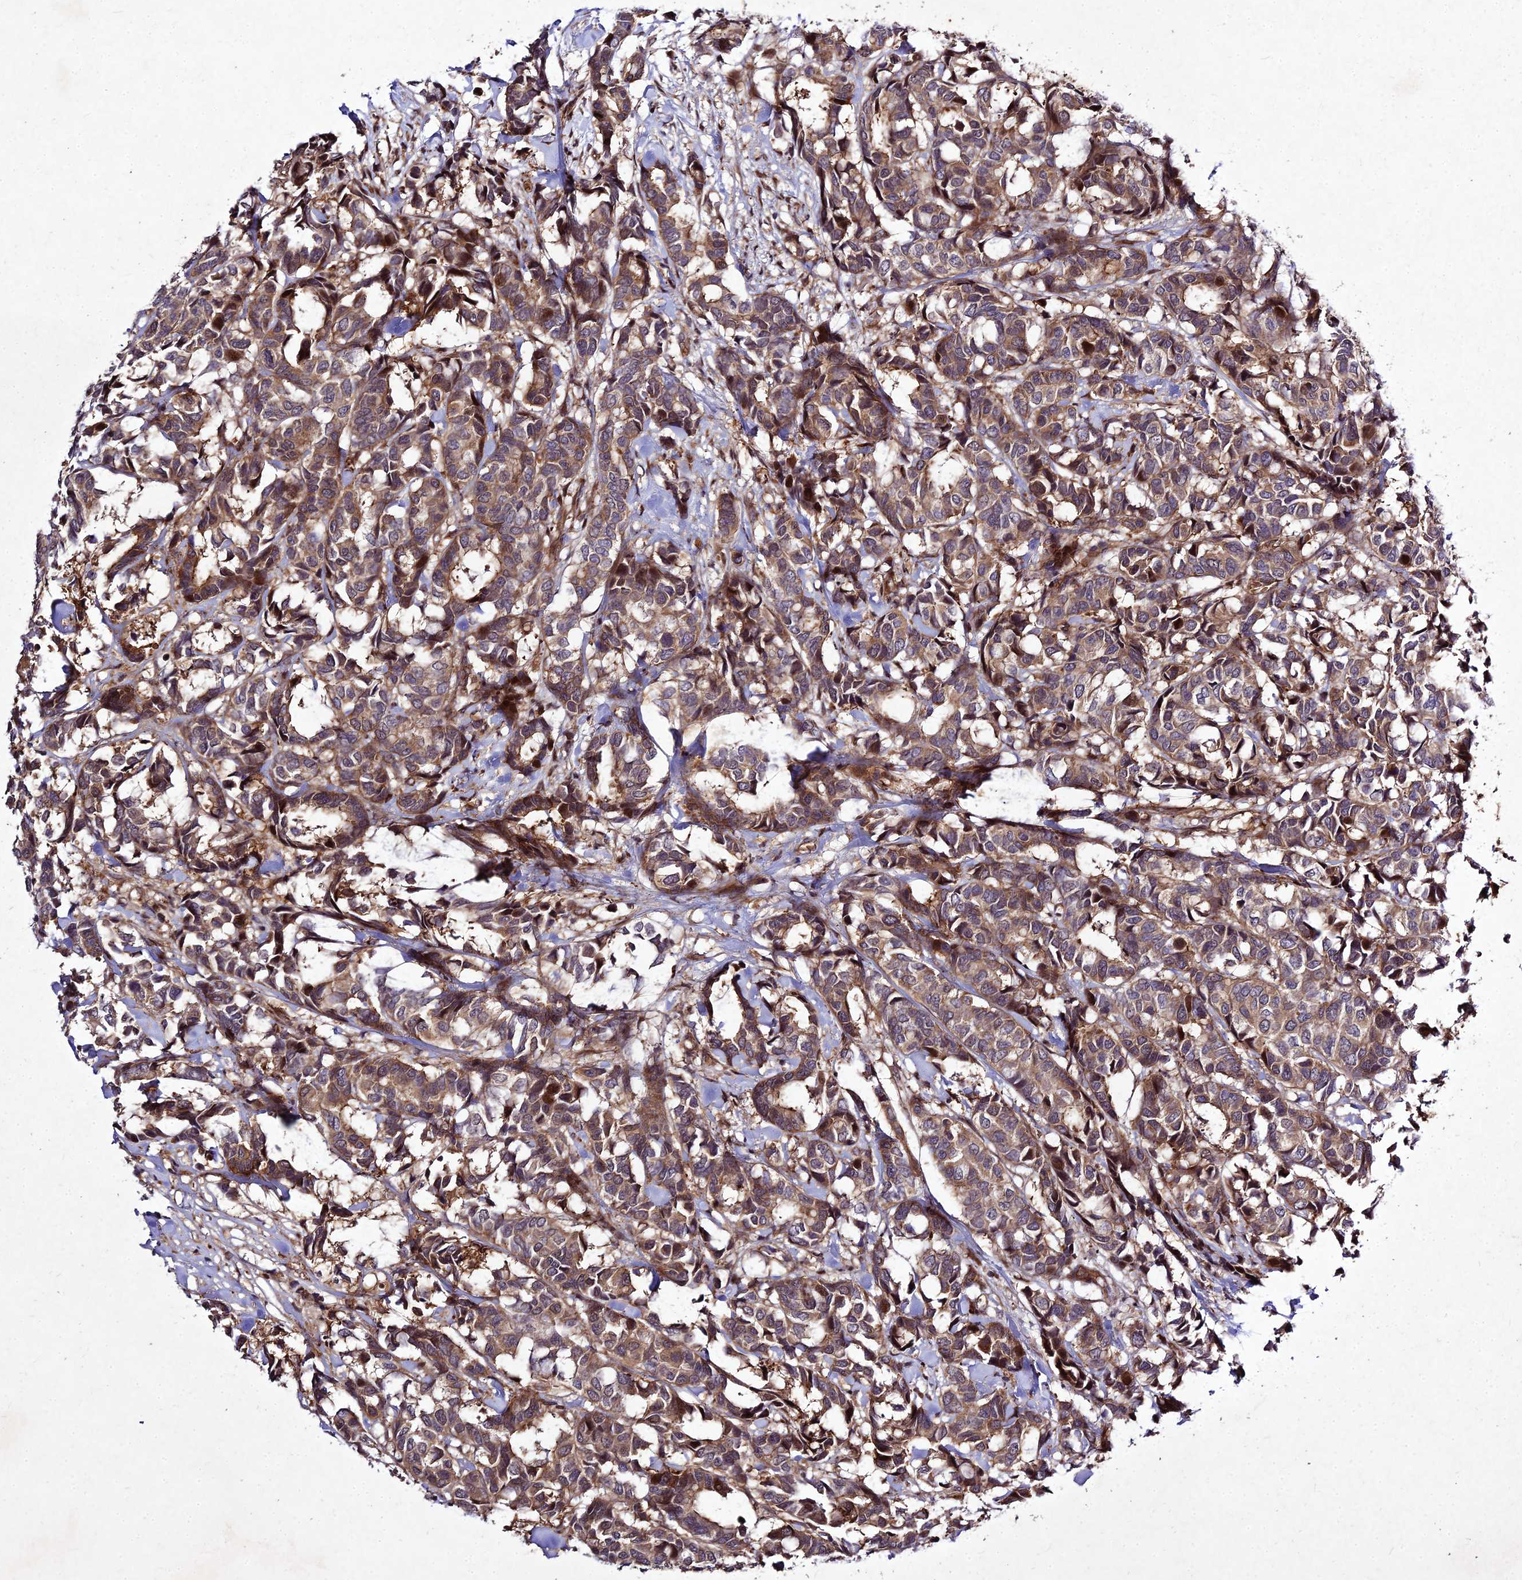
{"staining": {"intensity": "moderate", "quantity": ">75%", "location": "cytoplasmic/membranous,nuclear"}, "tissue": "breast cancer", "cell_type": "Tumor cells", "image_type": "cancer", "snomed": [{"axis": "morphology", "description": "Normal tissue, NOS"}, {"axis": "morphology", "description": "Duct carcinoma"}, {"axis": "topography", "description": "Breast"}], "caption": "Human infiltrating ductal carcinoma (breast) stained with a brown dye displays moderate cytoplasmic/membranous and nuclear positive staining in approximately >75% of tumor cells.", "gene": "MKKS", "patient": {"sex": "female", "age": 87}}